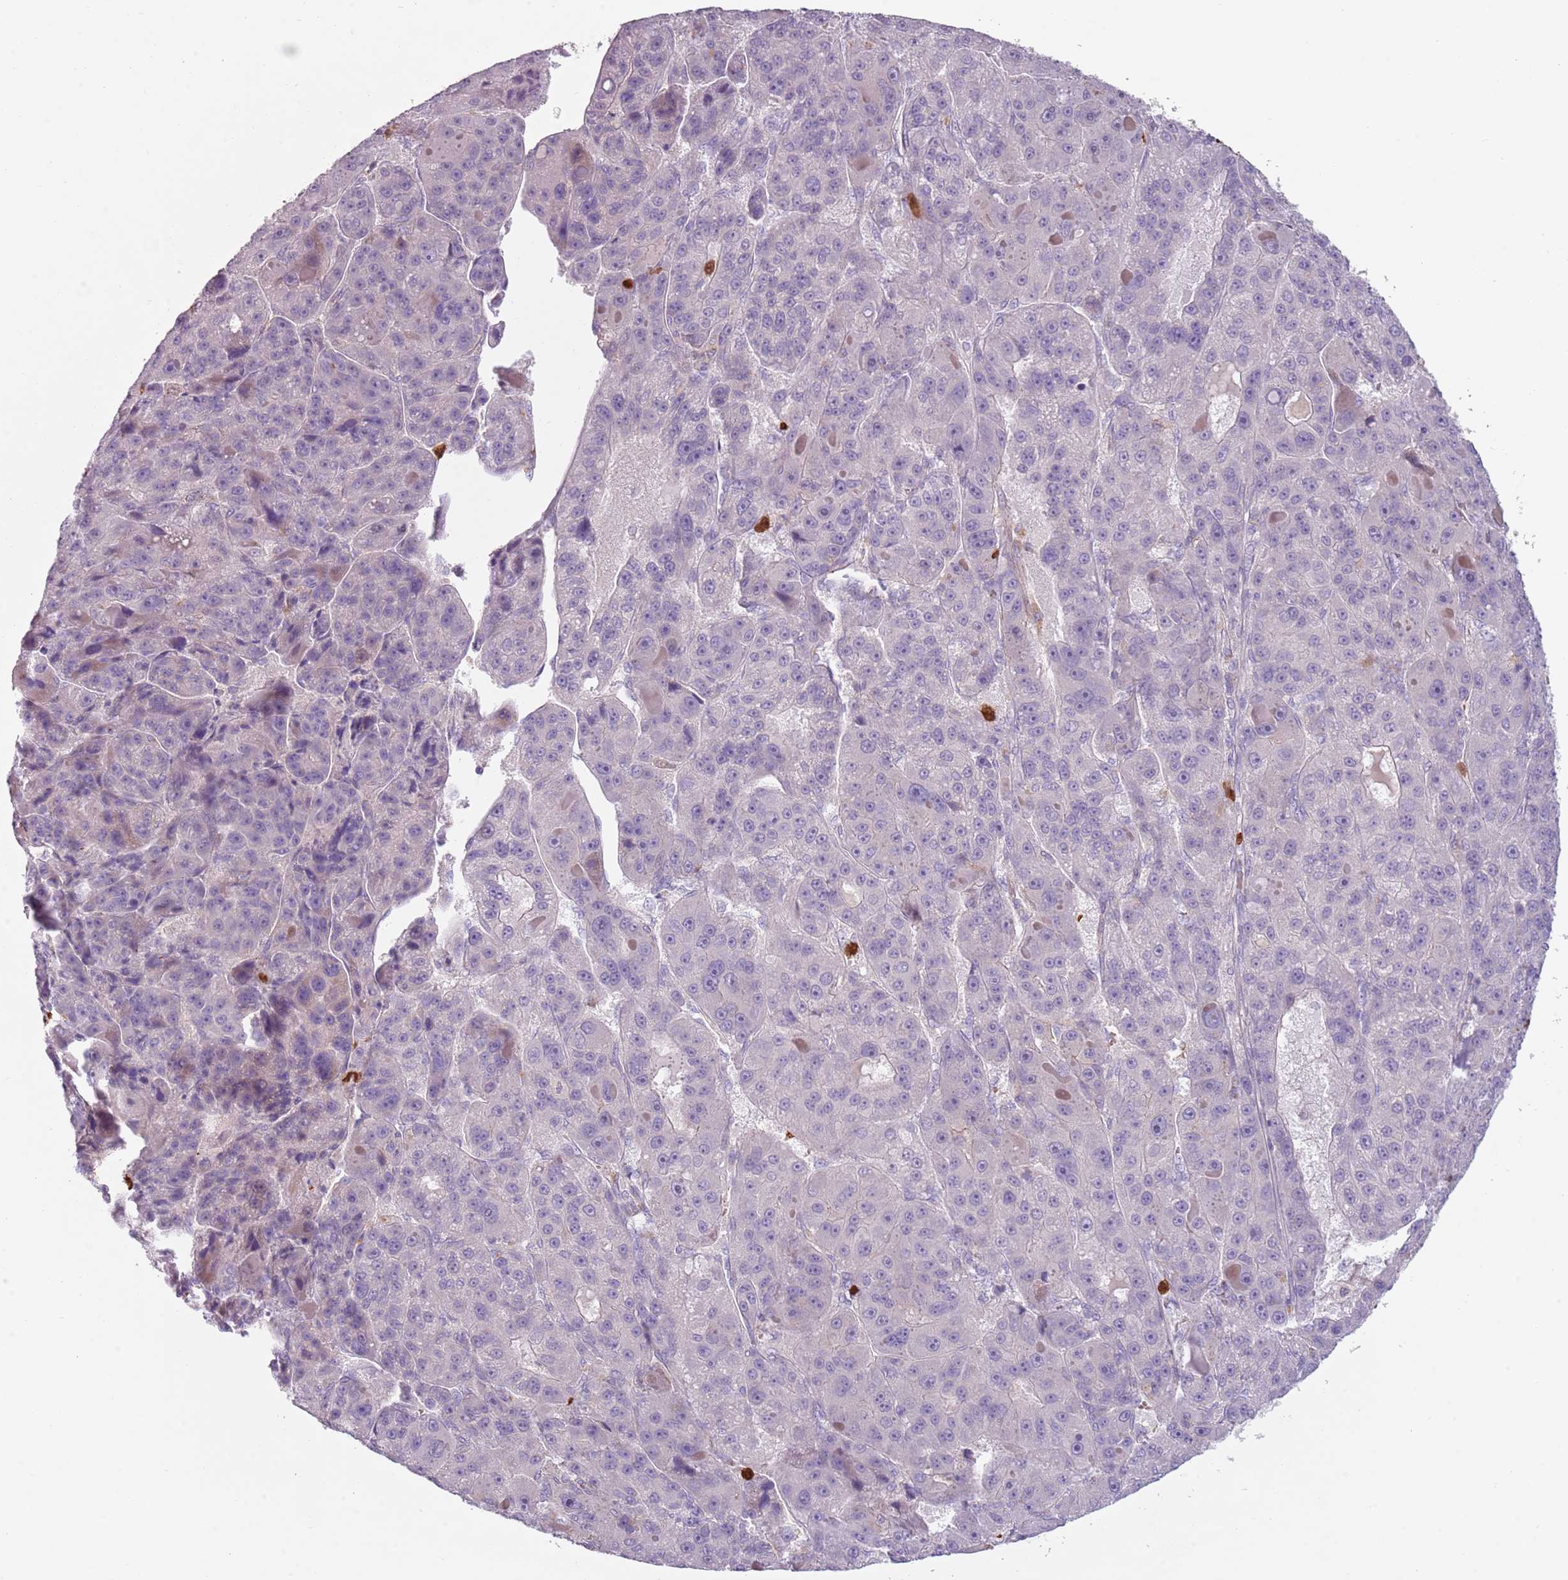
{"staining": {"intensity": "negative", "quantity": "none", "location": "none"}, "tissue": "liver cancer", "cell_type": "Tumor cells", "image_type": "cancer", "snomed": [{"axis": "morphology", "description": "Carcinoma, Hepatocellular, NOS"}, {"axis": "topography", "description": "Liver"}], "caption": "Photomicrograph shows no protein staining in tumor cells of hepatocellular carcinoma (liver) tissue.", "gene": "SPAG4", "patient": {"sex": "male", "age": 76}}